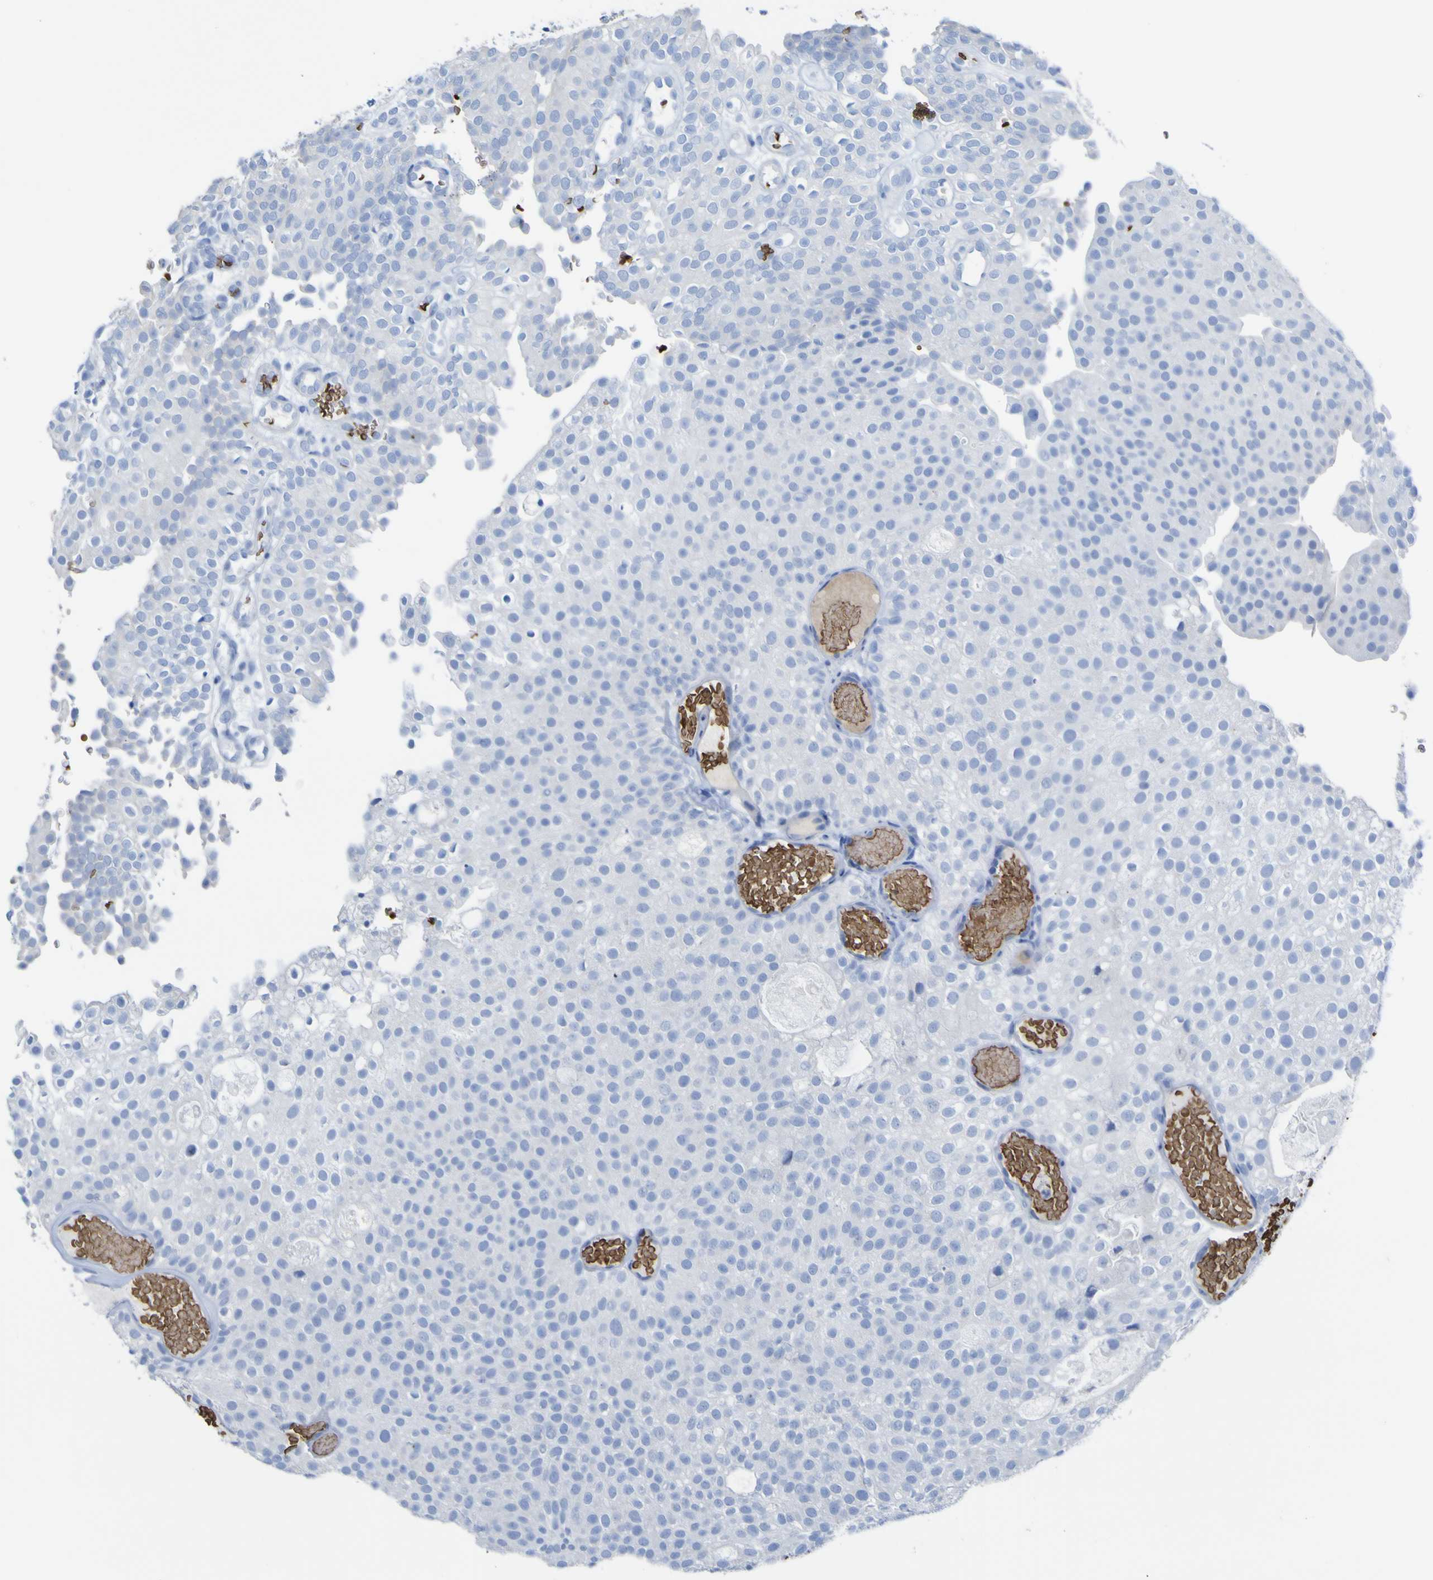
{"staining": {"intensity": "negative", "quantity": "none", "location": "none"}, "tissue": "urothelial cancer", "cell_type": "Tumor cells", "image_type": "cancer", "snomed": [{"axis": "morphology", "description": "Urothelial carcinoma, Low grade"}, {"axis": "topography", "description": "Urinary bladder"}], "caption": "High magnification brightfield microscopy of urothelial cancer stained with DAB (3,3'-diaminobenzidine) (brown) and counterstained with hematoxylin (blue): tumor cells show no significant expression.", "gene": "GCM1", "patient": {"sex": "male", "age": 78}}